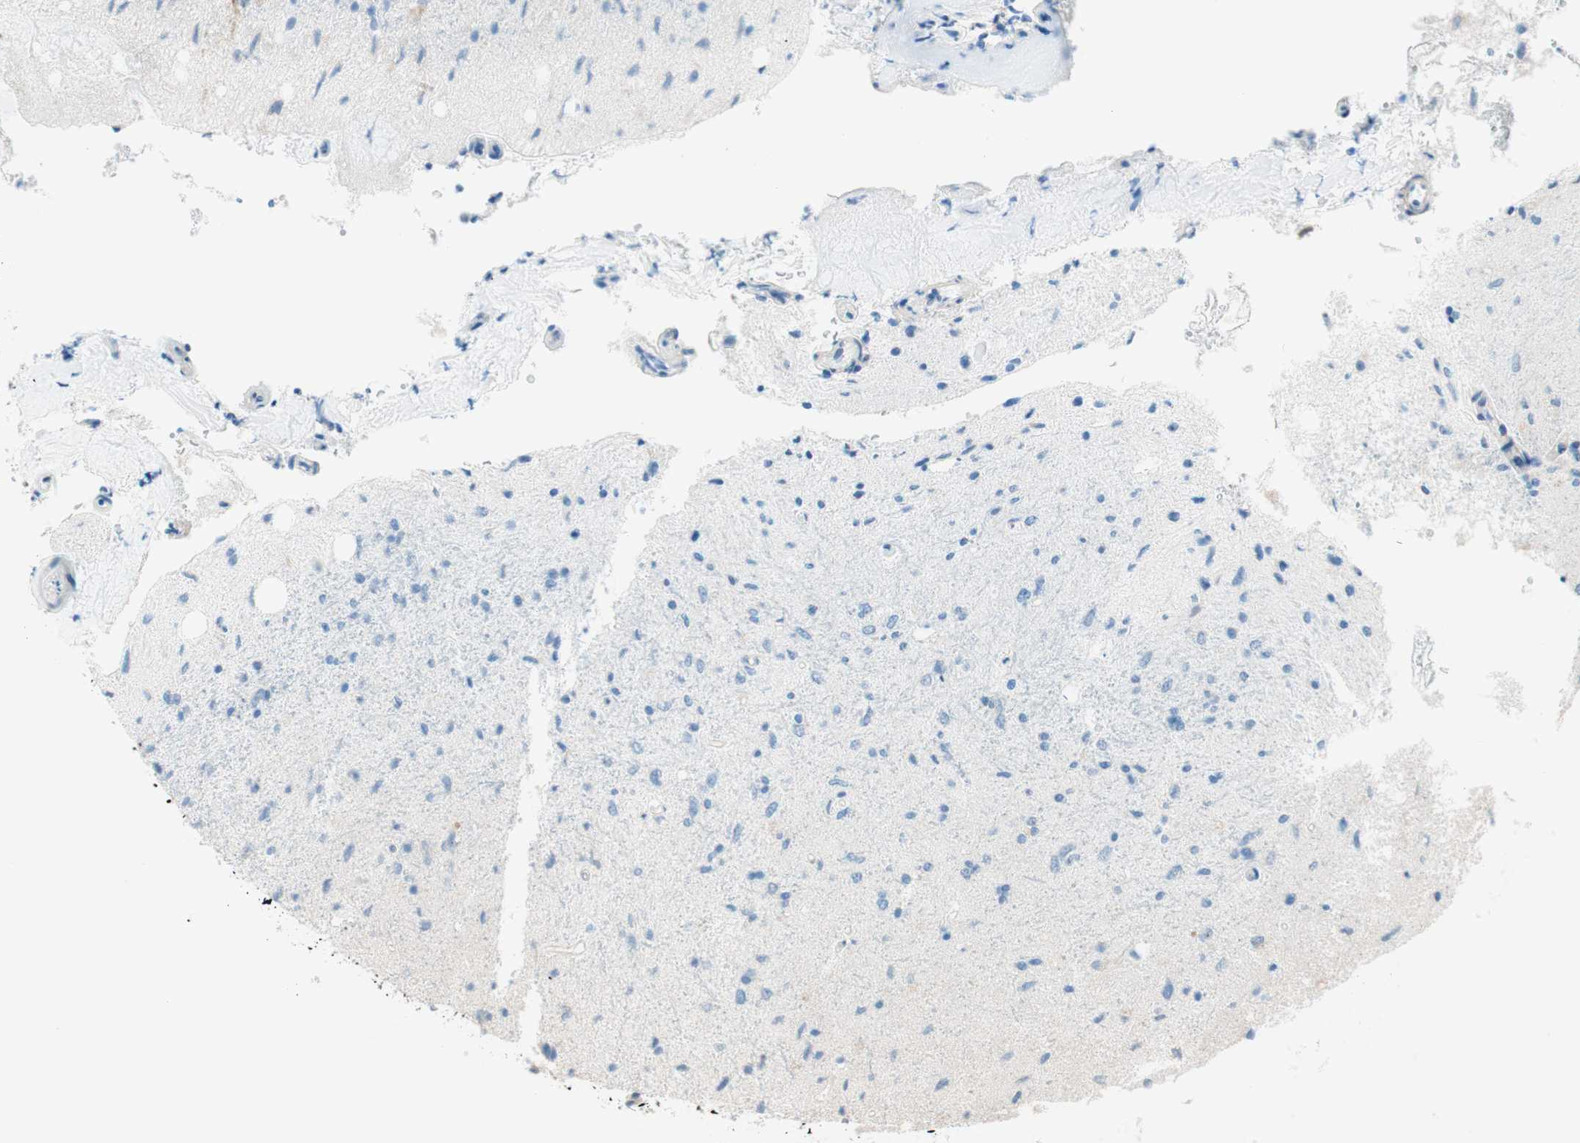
{"staining": {"intensity": "weak", "quantity": "<25%", "location": "cytoplasmic/membranous,nuclear"}, "tissue": "glioma", "cell_type": "Tumor cells", "image_type": "cancer", "snomed": [{"axis": "morphology", "description": "Glioma, malignant, Low grade"}, {"axis": "topography", "description": "Brain"}], "caption": "Immunohistochemistry histopathology image of neoplastic tissue: human malignant low-grade glioma stained with DAB exhibits no significant protein expression in tumor cells. The staining is performed using DAB (3,3'-diaminobenzidine) brown chromogen with nuclei counter-stained in using hematoxylin.", "gene": "JPH1", "patient": {"sex": "male", "age": 77}}